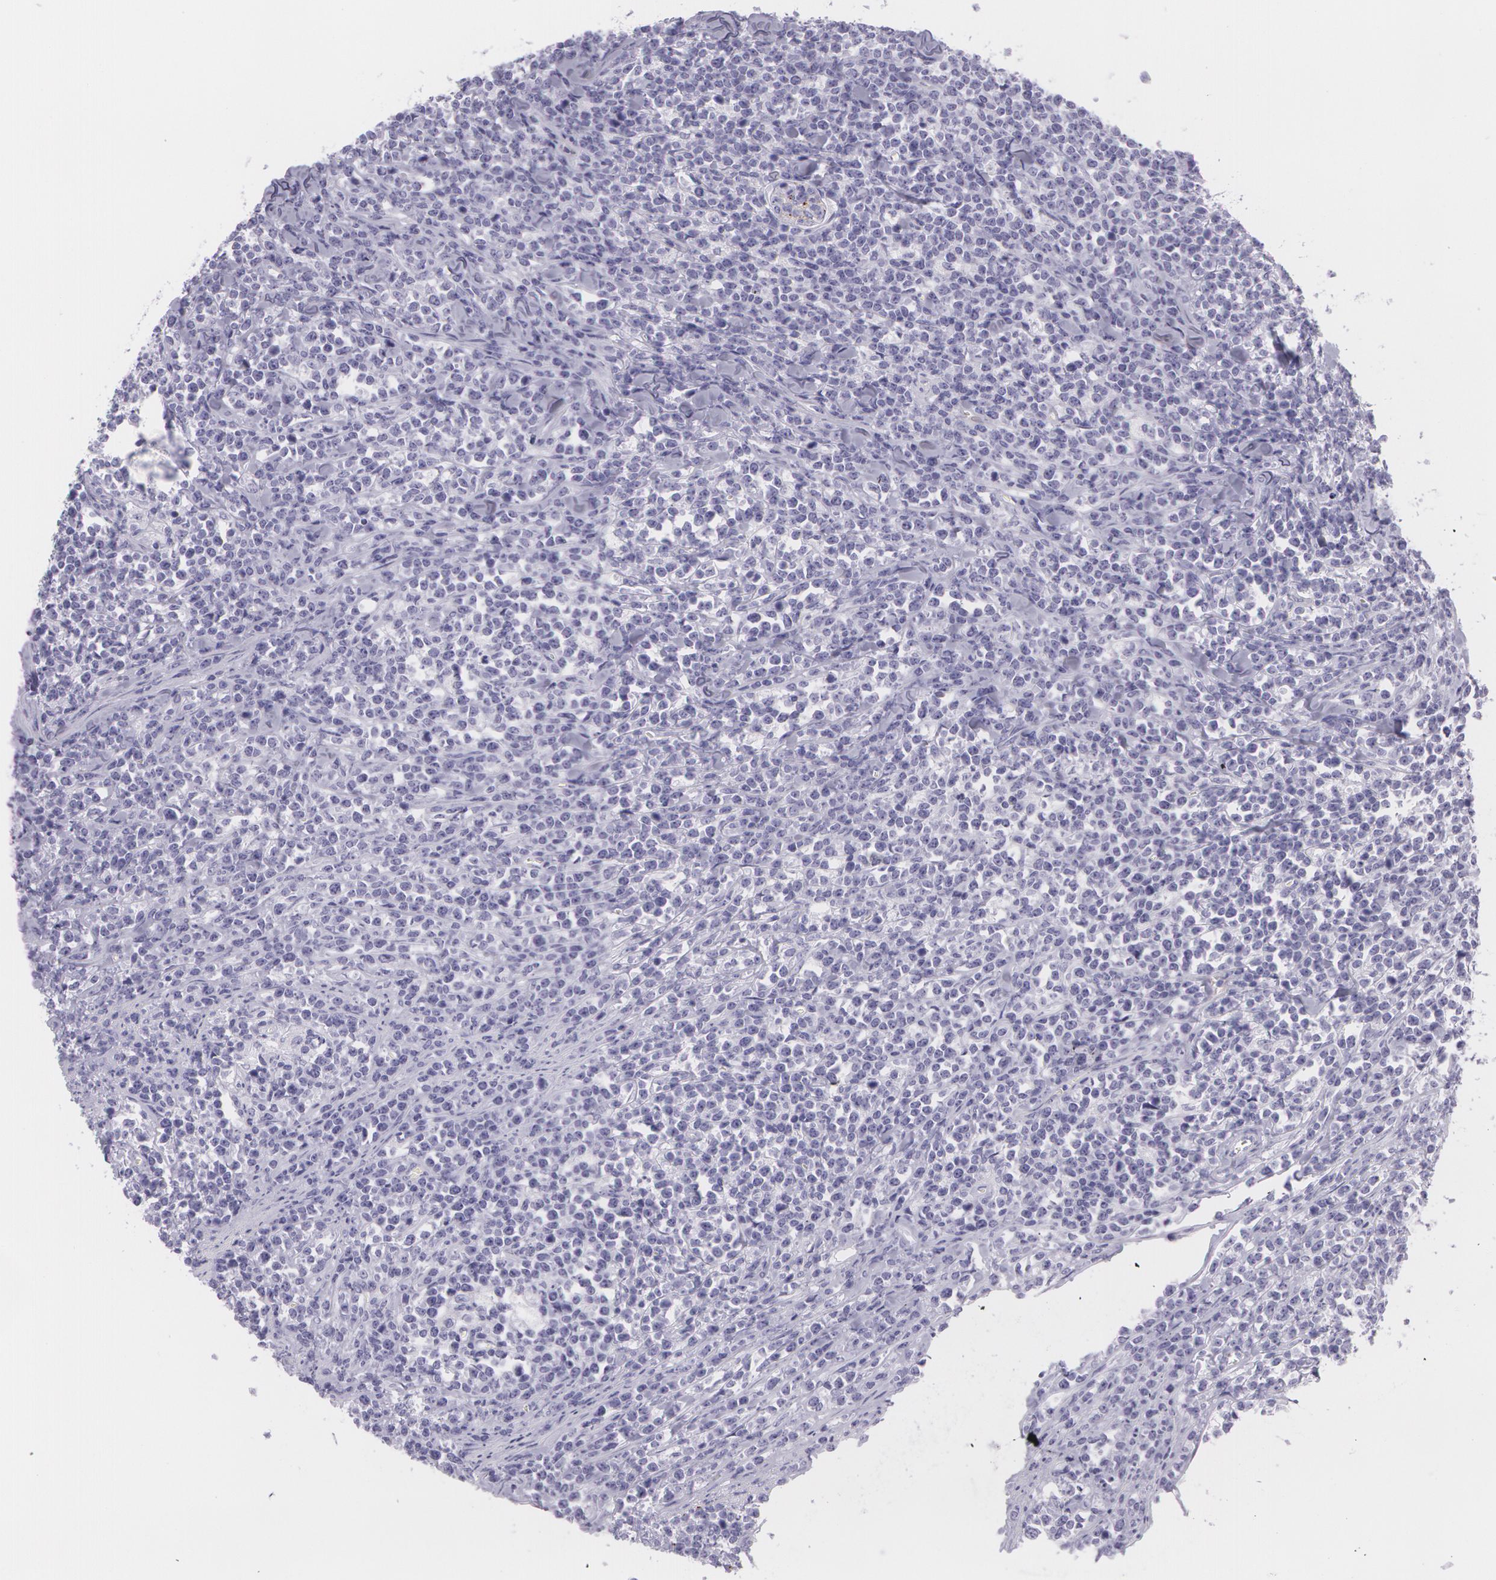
{"staining": {"intensity": "negative", "quantity": "none", "location": "none"}, "tissue": "lymphoma", "cell_type": "Tumor cells", "image_type": "cancer", "snomed": [{"axis": "morphology", "description": "Malignant lymphoma, non-Hodgkin's type, High grade"}, {"axis": "topography", "description": "Small intestine"}, {"axis": "topography", "description": "Colon"}], "caption": "Immunohistochemistry of human lymphoma displays no positivity in tumor cells.", "gene": "SNCG", "patient": {"sex": "male", "age": 8}}